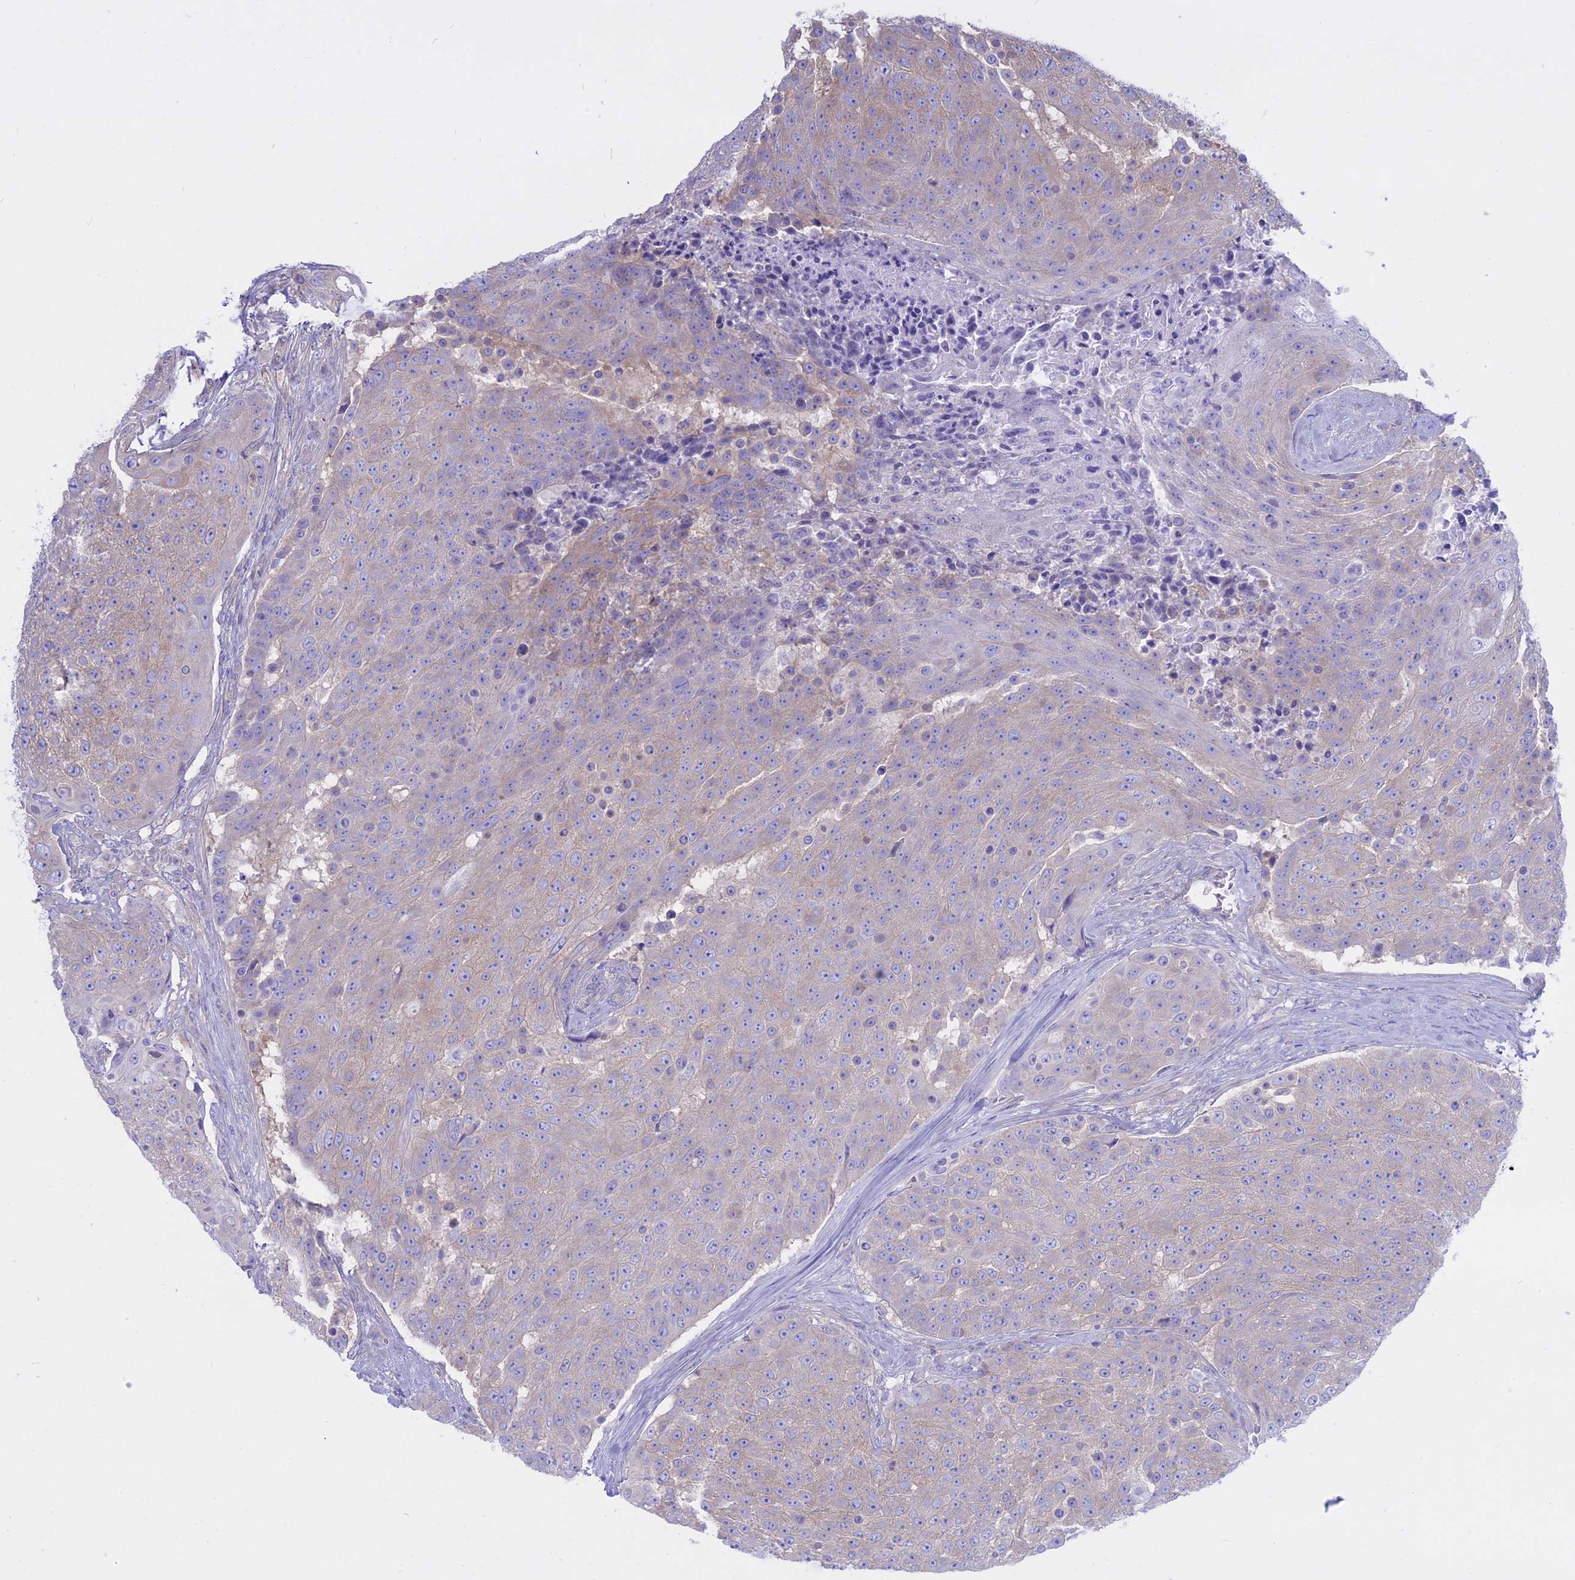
{"staining": {"intensity": "weak", "quantity": "25%-75%", "location": "cytoplasmic/membranous"}, "tissue": "urothelial cancer", "cell_type": "Tumor cells", "image_type": "cancer", "snomed": [{"axis": "morphology", "description": "Urothelial carcinoma, High grade"}, {"axis": "topography", "description": "Urinary bladder"}], "caption": "Protein analysis of high-grade urothelial carcinoma tissue exhibits weak cytoplasmic/membranous expression in approximately 25%-75% of tumor cells.", "gene": "AHCYL1", "patient": {"sex": "female", "age": 63}}